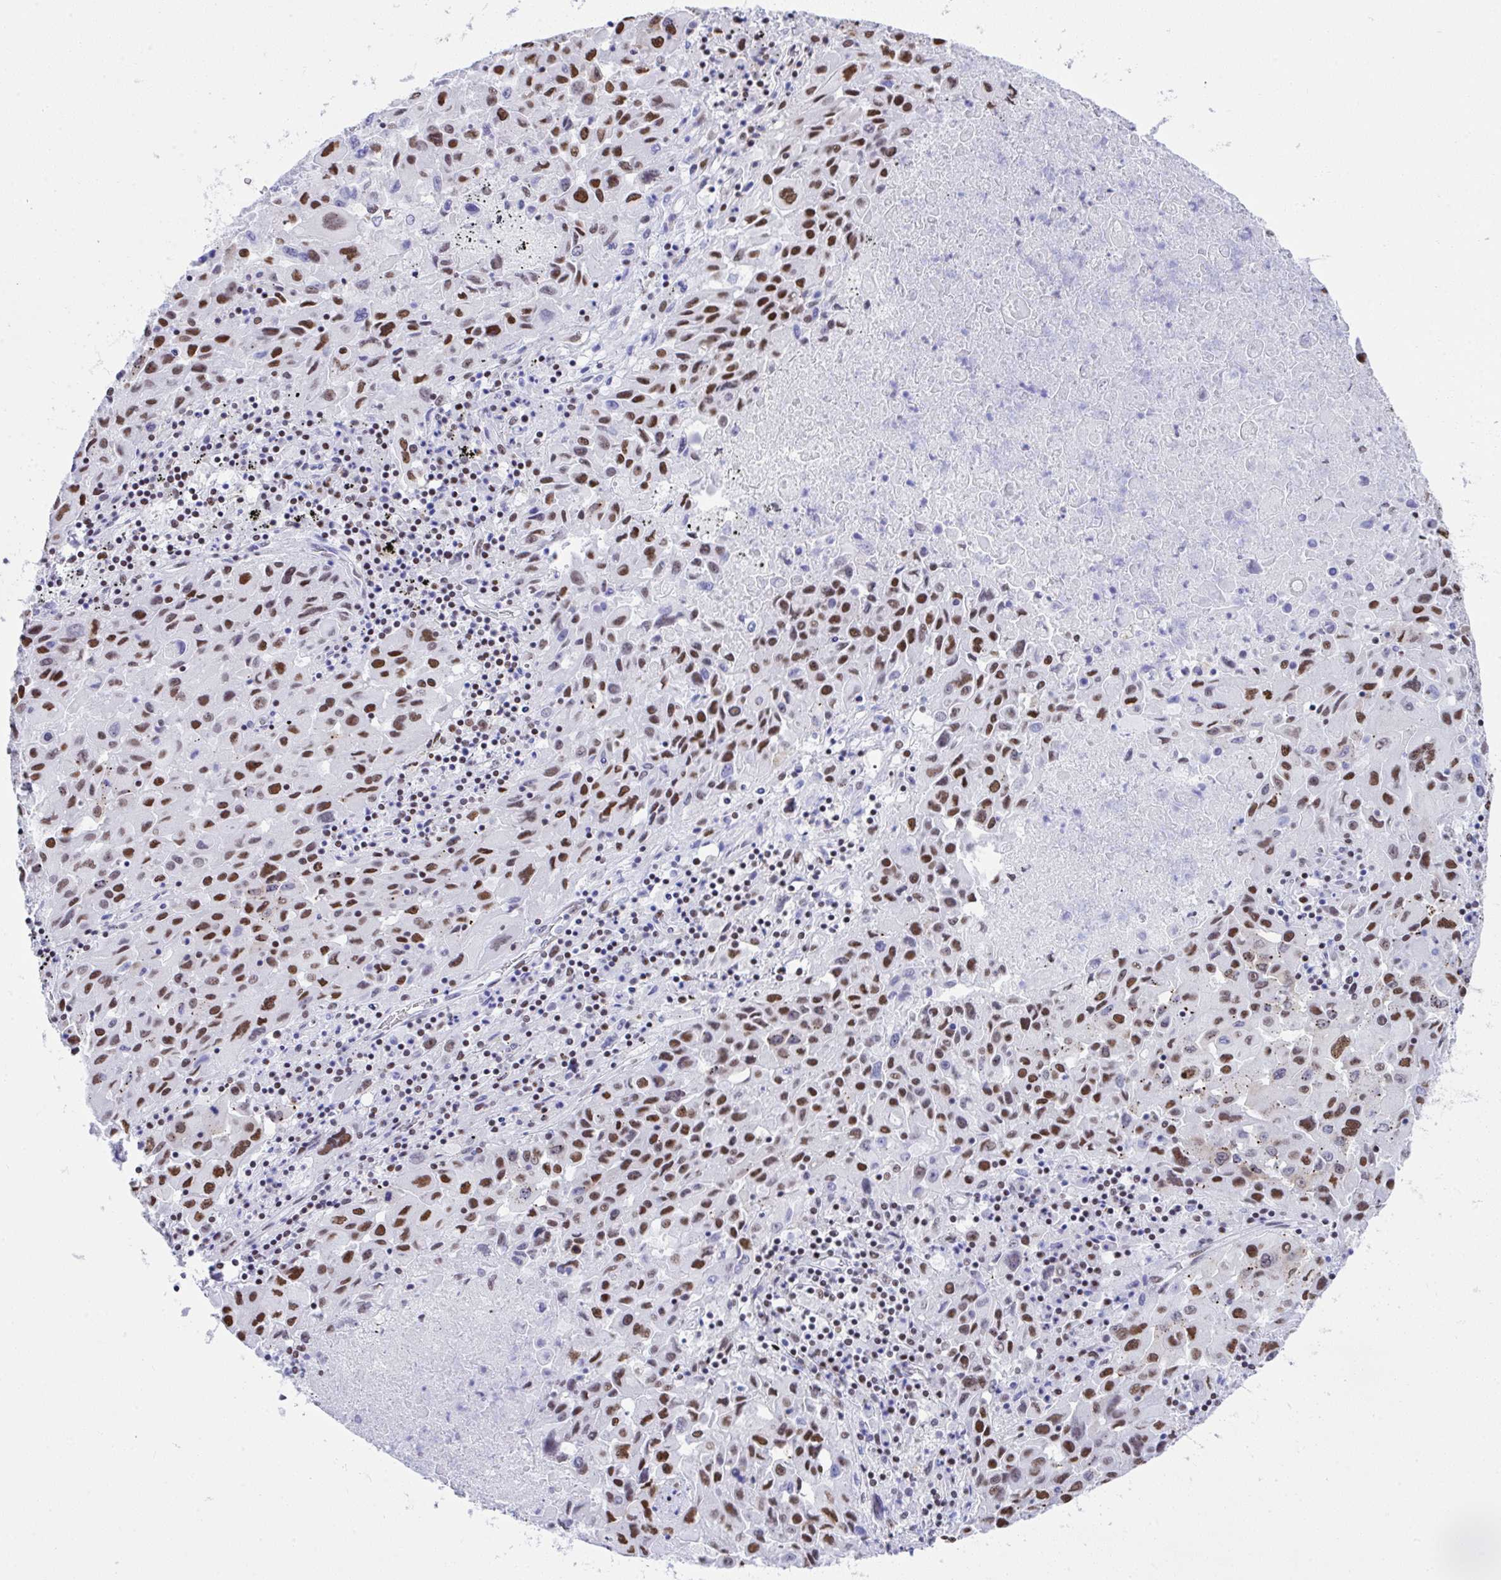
{"staining": {"intensity": "strong", "quantity": "25%-75%", "location": "nuclear"}, "tissue": "lung cancer", "cell_type": "Tumor cells", "image_type": "cancer", "snomed": [{"axis": "morphology", "description": "Squamous cell carcinoma, NOS"}, {"axis": "topography", "description": "Lung"}], "caption": "Lung cancer (squamous cell carcinoma) stained with a brown dye reveals strong nuclear positive positivity in approximately 25%-75% of tumor cells.", "gene": "DDX52", "patient": {"sex": "male", "age": 63}}